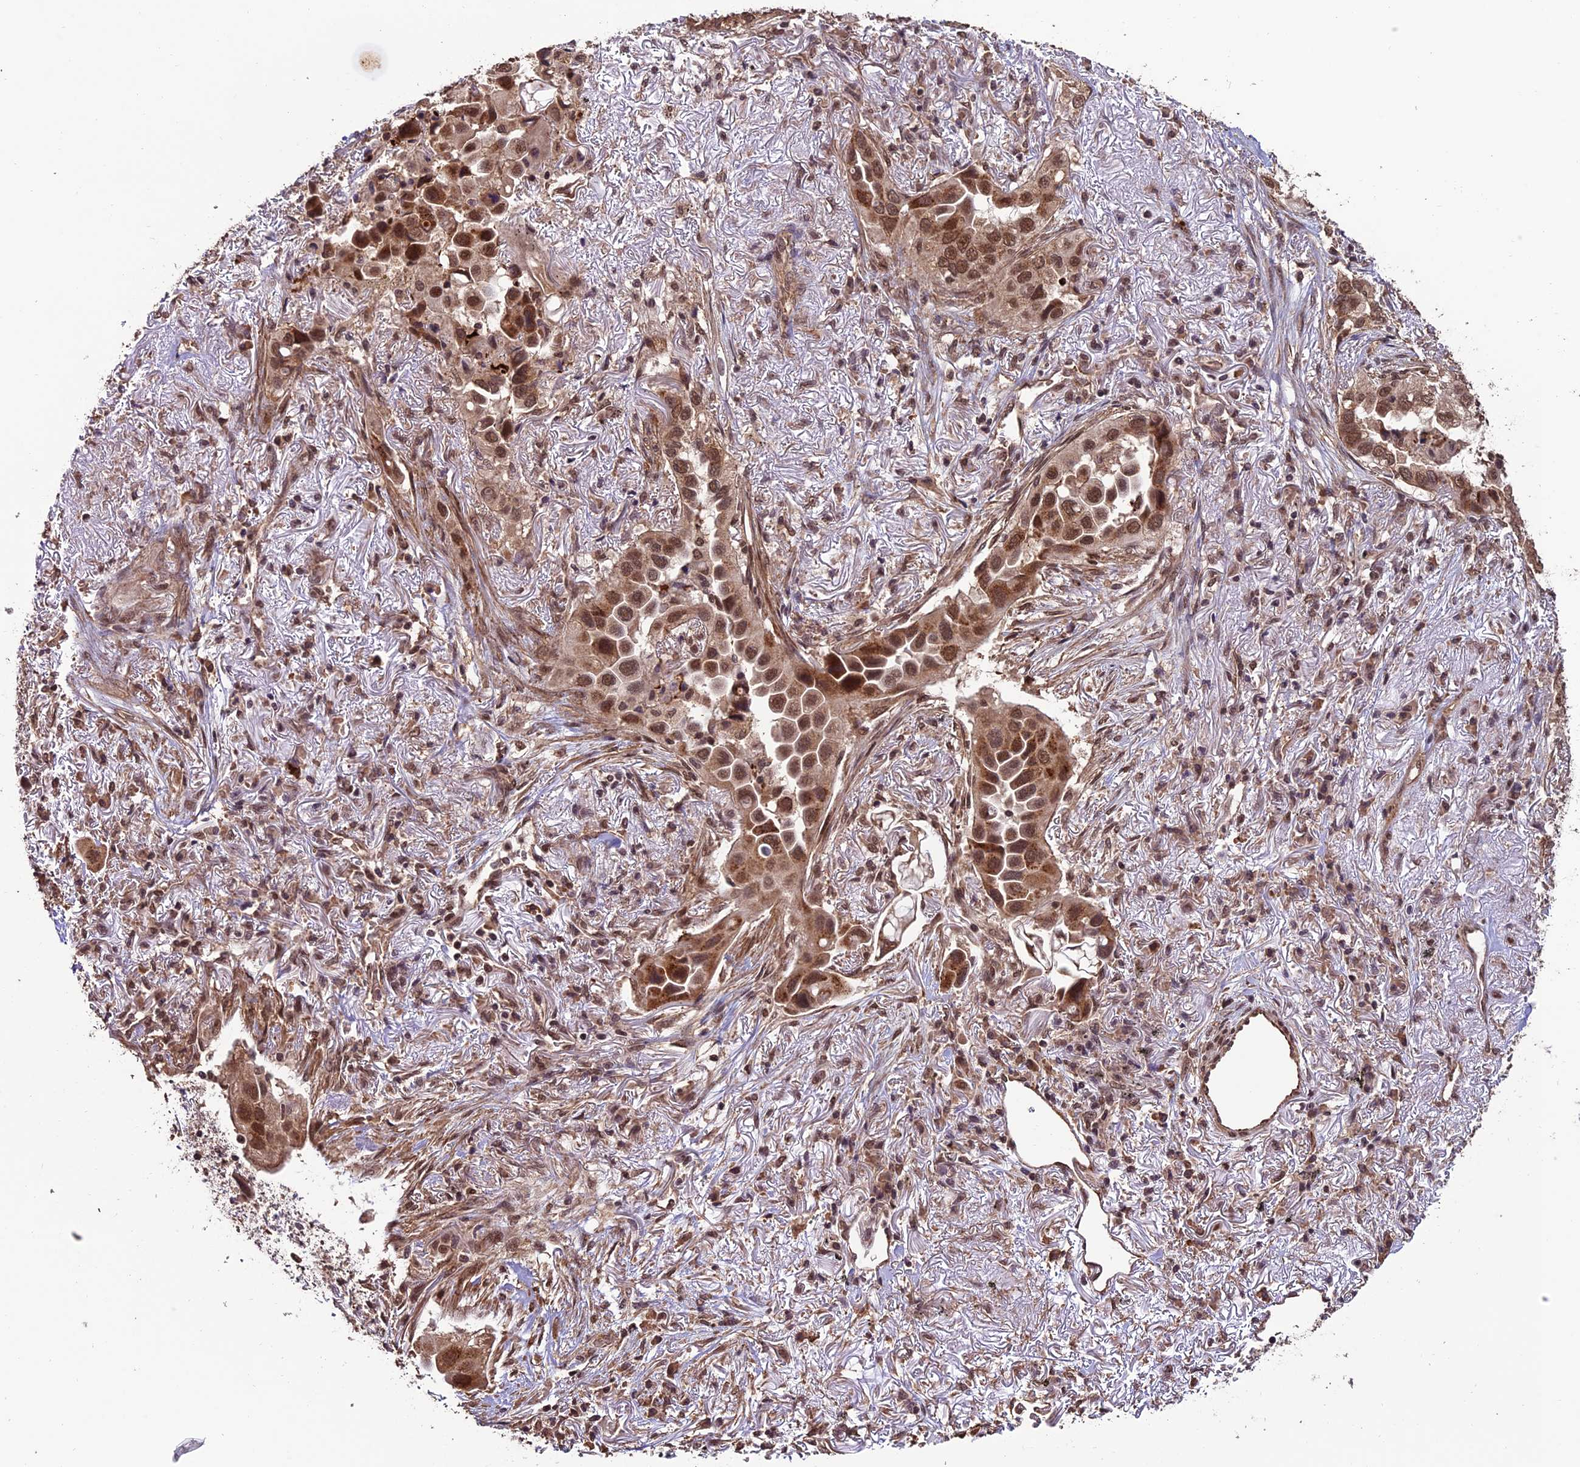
{"staining": {"intensity": "moderate", "quantity": ">75%", "location": "nuclear"}, "tissue": "lung cancer", "cell_type": "Tumor cells", "image_type": "cancer", "snomed": [{"axis": "morphology", "description": "Adenocarcinoma, NOS"}, {"axis": "topography", "description": "Lung"}], "caption": "Brown immunohistochemical staining in human lung cancer reveals moderate nuclear positivity in approximately >75% of tumor cells.", "gene": "CABIN1", "patient": {"sex": "female", "age": 76}}